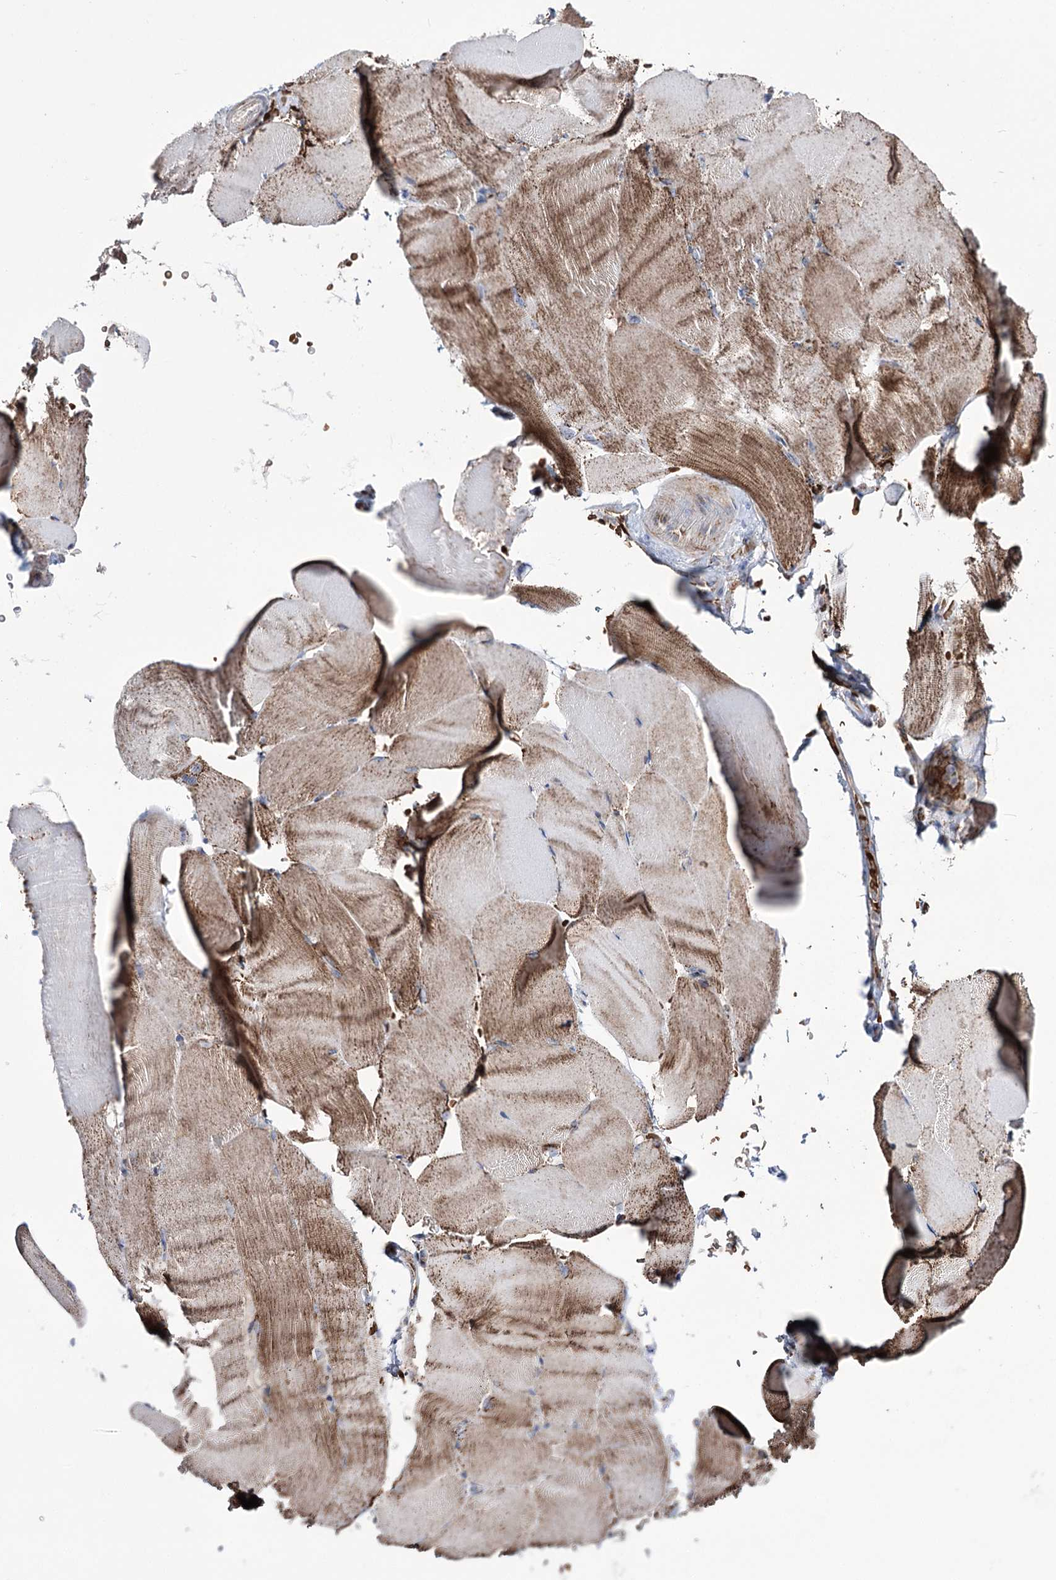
{"staining": {"intensity": "moderate", "quantity": "25%-75%", "location": "cytoplasmic/membranous"}, "tissue": "skeletal muscle", "cell_type": "Myocytes", "image_type": "normal", "snomed": [{"axis": "morphology", "description": "Normal tissue, NOS"}, {"axis": "topography", "description": "Skeletal muscle"}, {"axis": "topography", "description": "Parathyroid gland"}], "caption": "A high-resolution histopathology image shows IHC staining of normal skeletal muscle, which displays moderate cytoplasmic/membranous expression in about 25%-75% of myocytes. Ihc stains the protein in brown and the nuclei are stained blue.", "gene": "OSBPL5", "patient": {"sex": "female", "age": 37}}